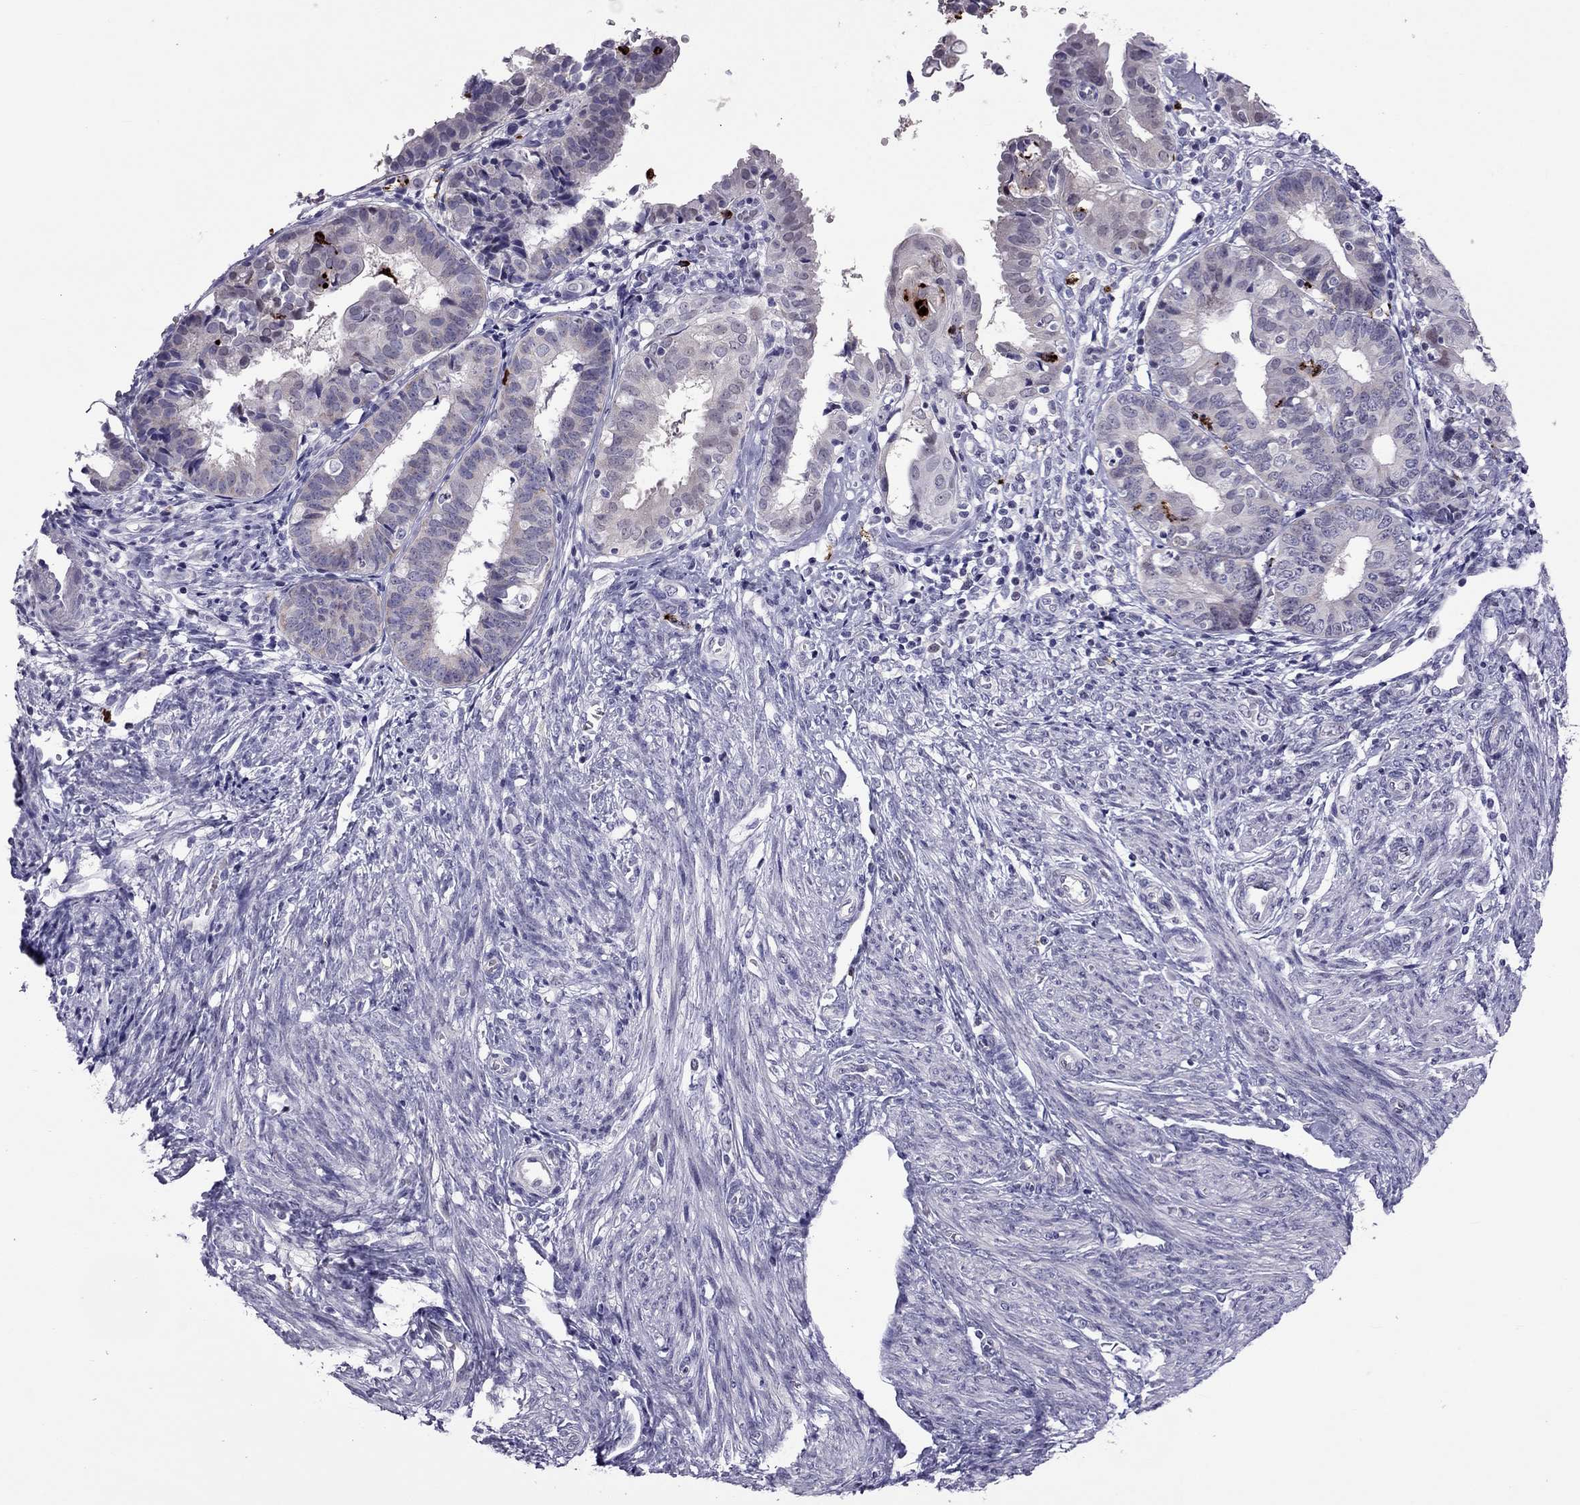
{"staining": {"intensity": "negative", "quantity": "none", "location": "none"}, "tissue": "endometrial cancer", "cell_type": "Tumor cells", "image_type": "cancer", "snomed": [{"axis": "morphology", "description": "Adenocarcinoma, NOS"}, {"axis": "topography", "description": "Endometrium"}], "caption": "This is an immunohistochemistry image of endometrial adenocarcinoma. There is no staining in tumor cells.", "gene": "CCL27", "patient": {"sex": "female", "age": 68}}